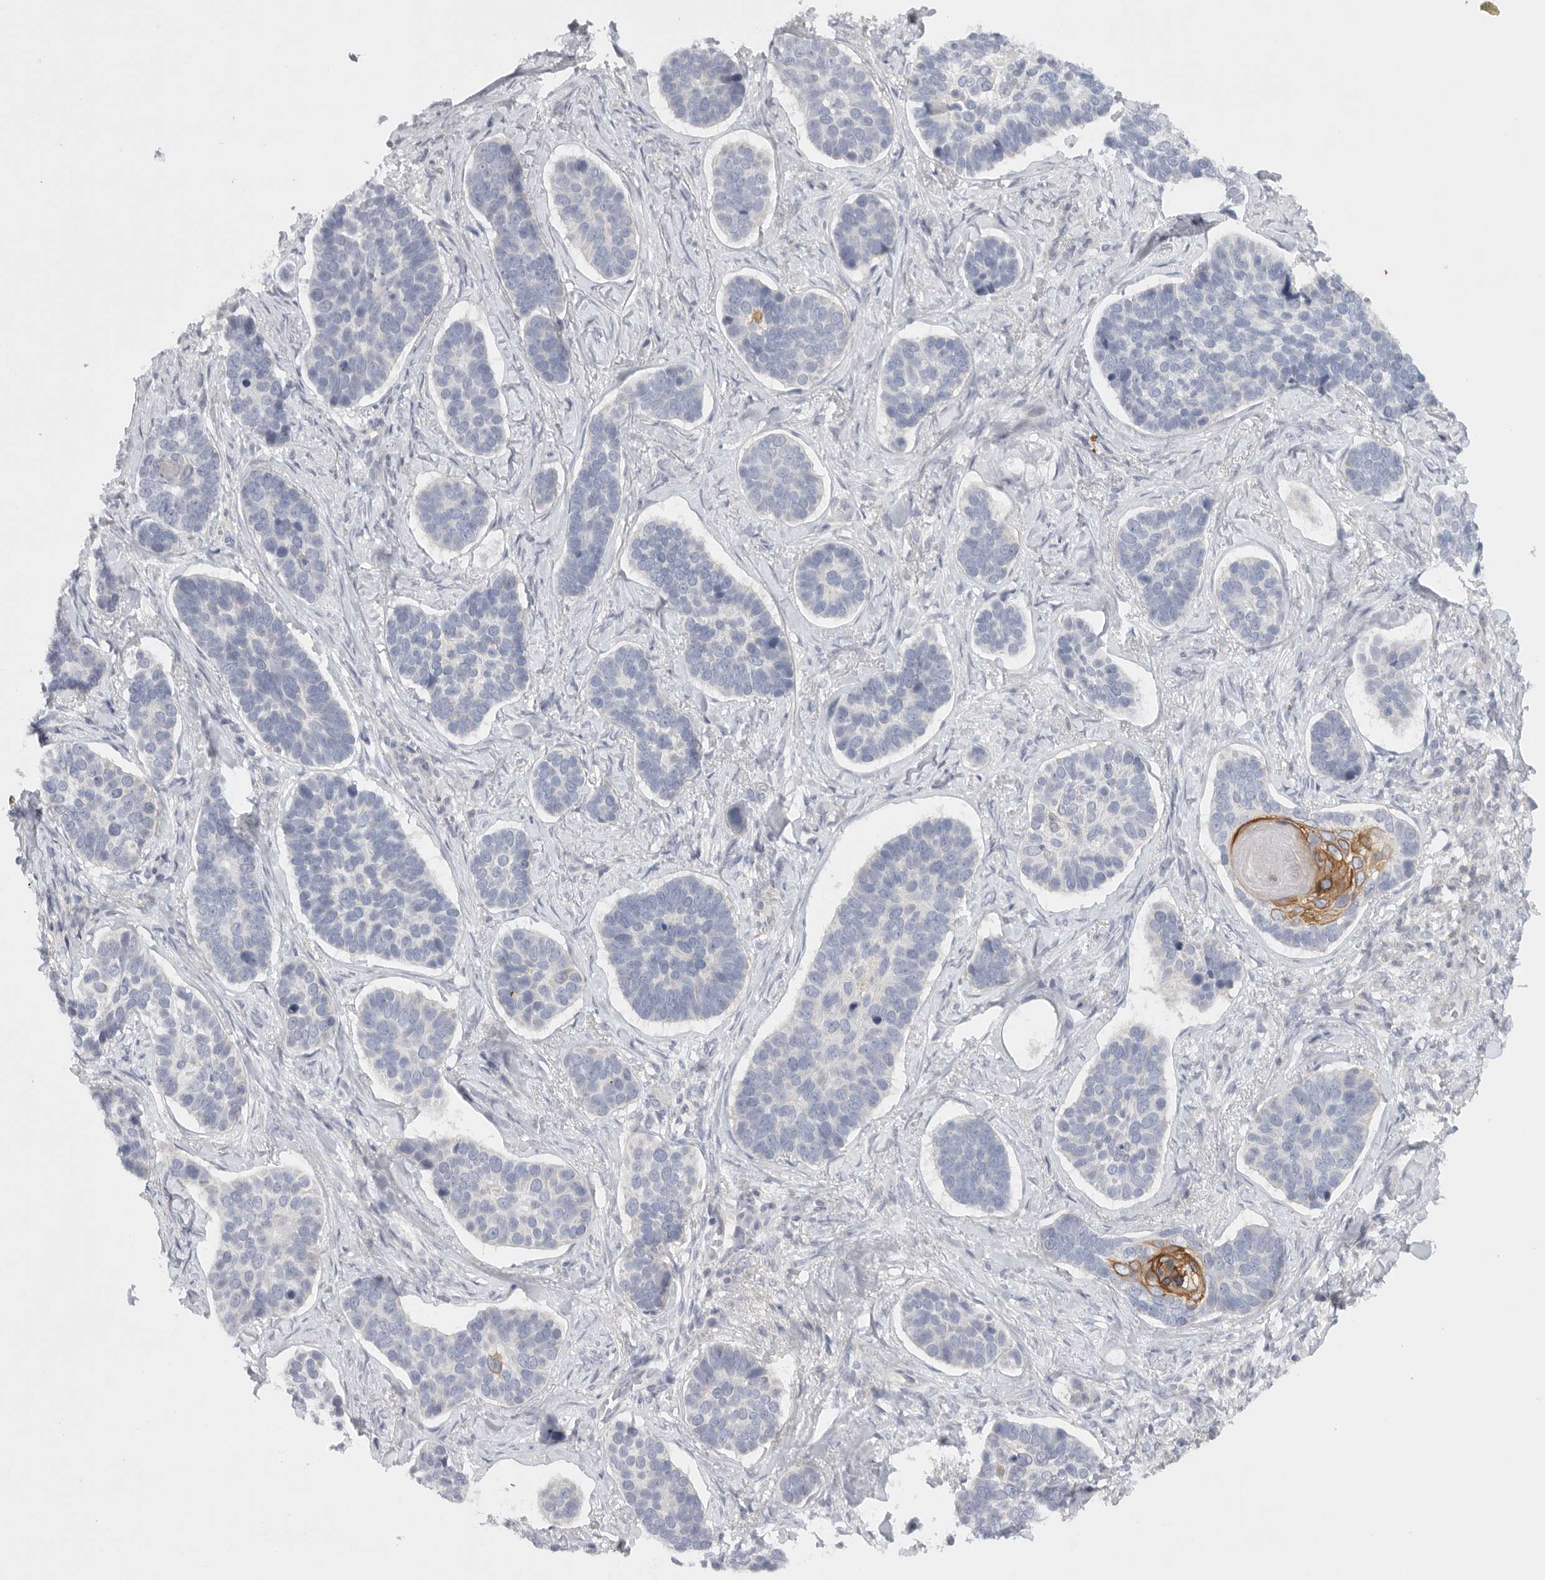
{"staining": {"intensity": "negative", "quantity": "none", "location": "none"}, "tissue": "skin cancer", "cell_type": "Tumor cells", "image_type": "cancer", "snomed": [{"axis": "morphology", "description": "Basal cell carcinoma"}, {"axis": "topography", "description": "Skin"}], "caption": "Basal cell carcinoma (skin) stained for a protein using immunohistochemistry exhibits no expression tumor cells.", "gene": "TMEM69", "patient": {"sex": "male", "age": 62}}